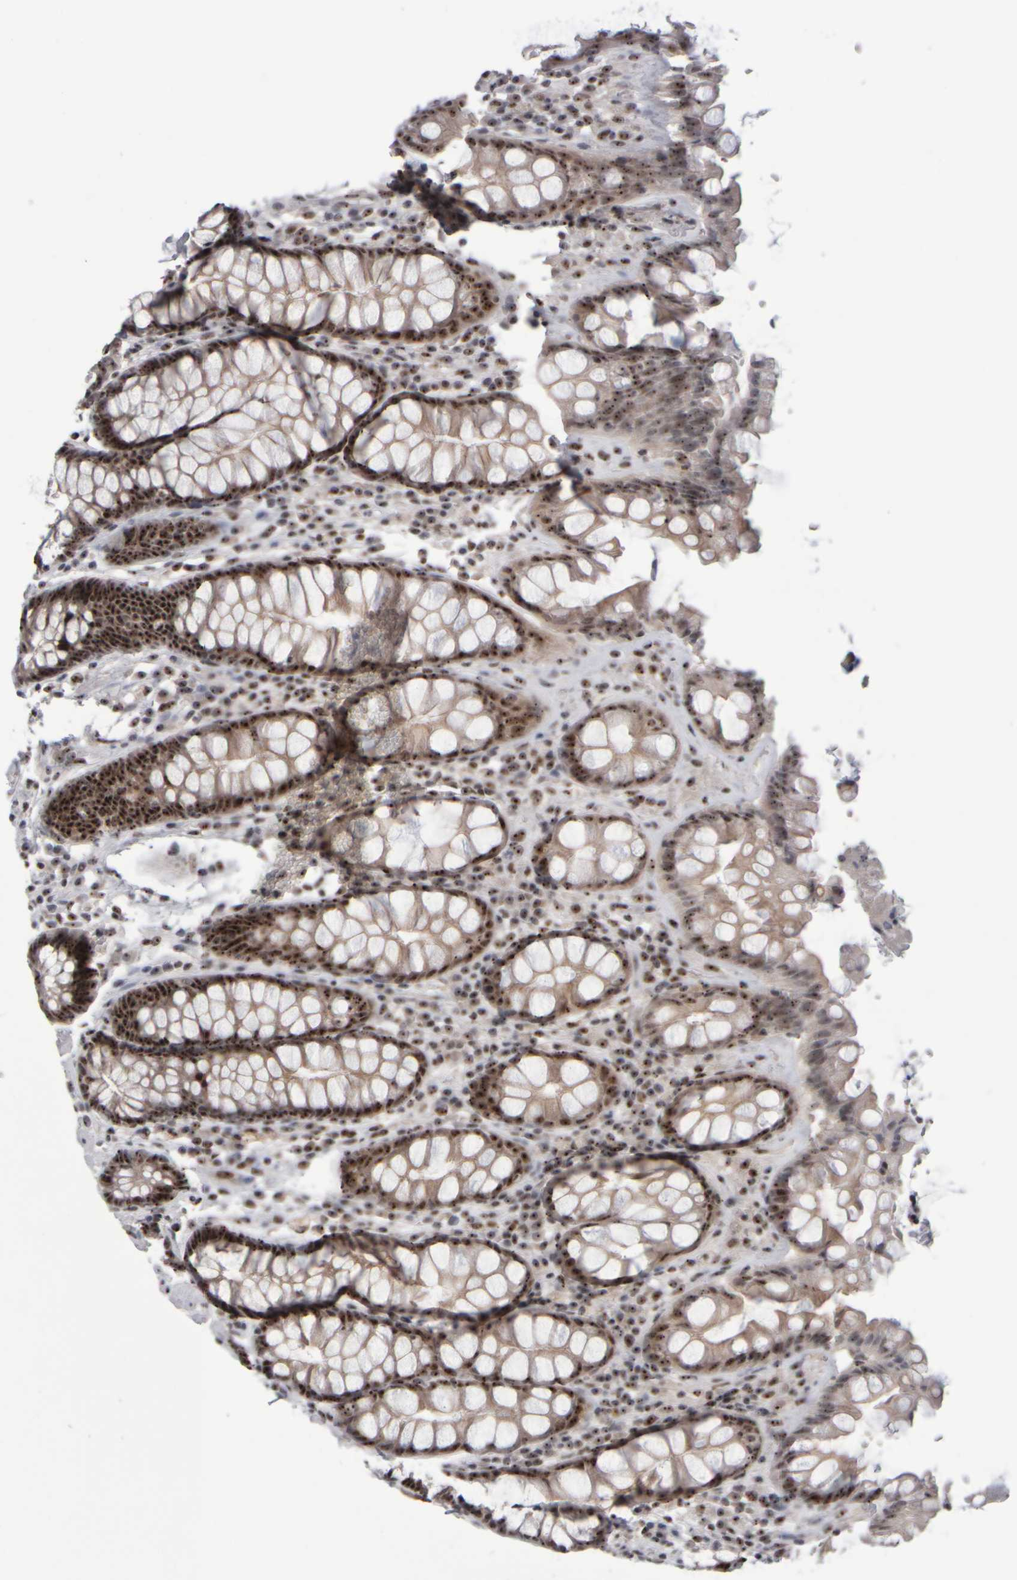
{"staining": {"intensity": "strong", "quantity": ">75%", "location": "nuclear"}, "tissue": "rectum", "cell_type": "Glandular cells", "image_type": "normal", "snomed": [{"axis": "morphology", "description": "Normal tissue, NOS"}, {"axis": "topography", "description": "Rectum"}], "caption": "Immunohistochemistry histopathology image of normal rectum stained for a protein (brown), which shows high levels of strong nuclear positivity in about >75% of glandular cells.", "gene": "SURF6", "patient": {"sex": "male", "age": 64}}